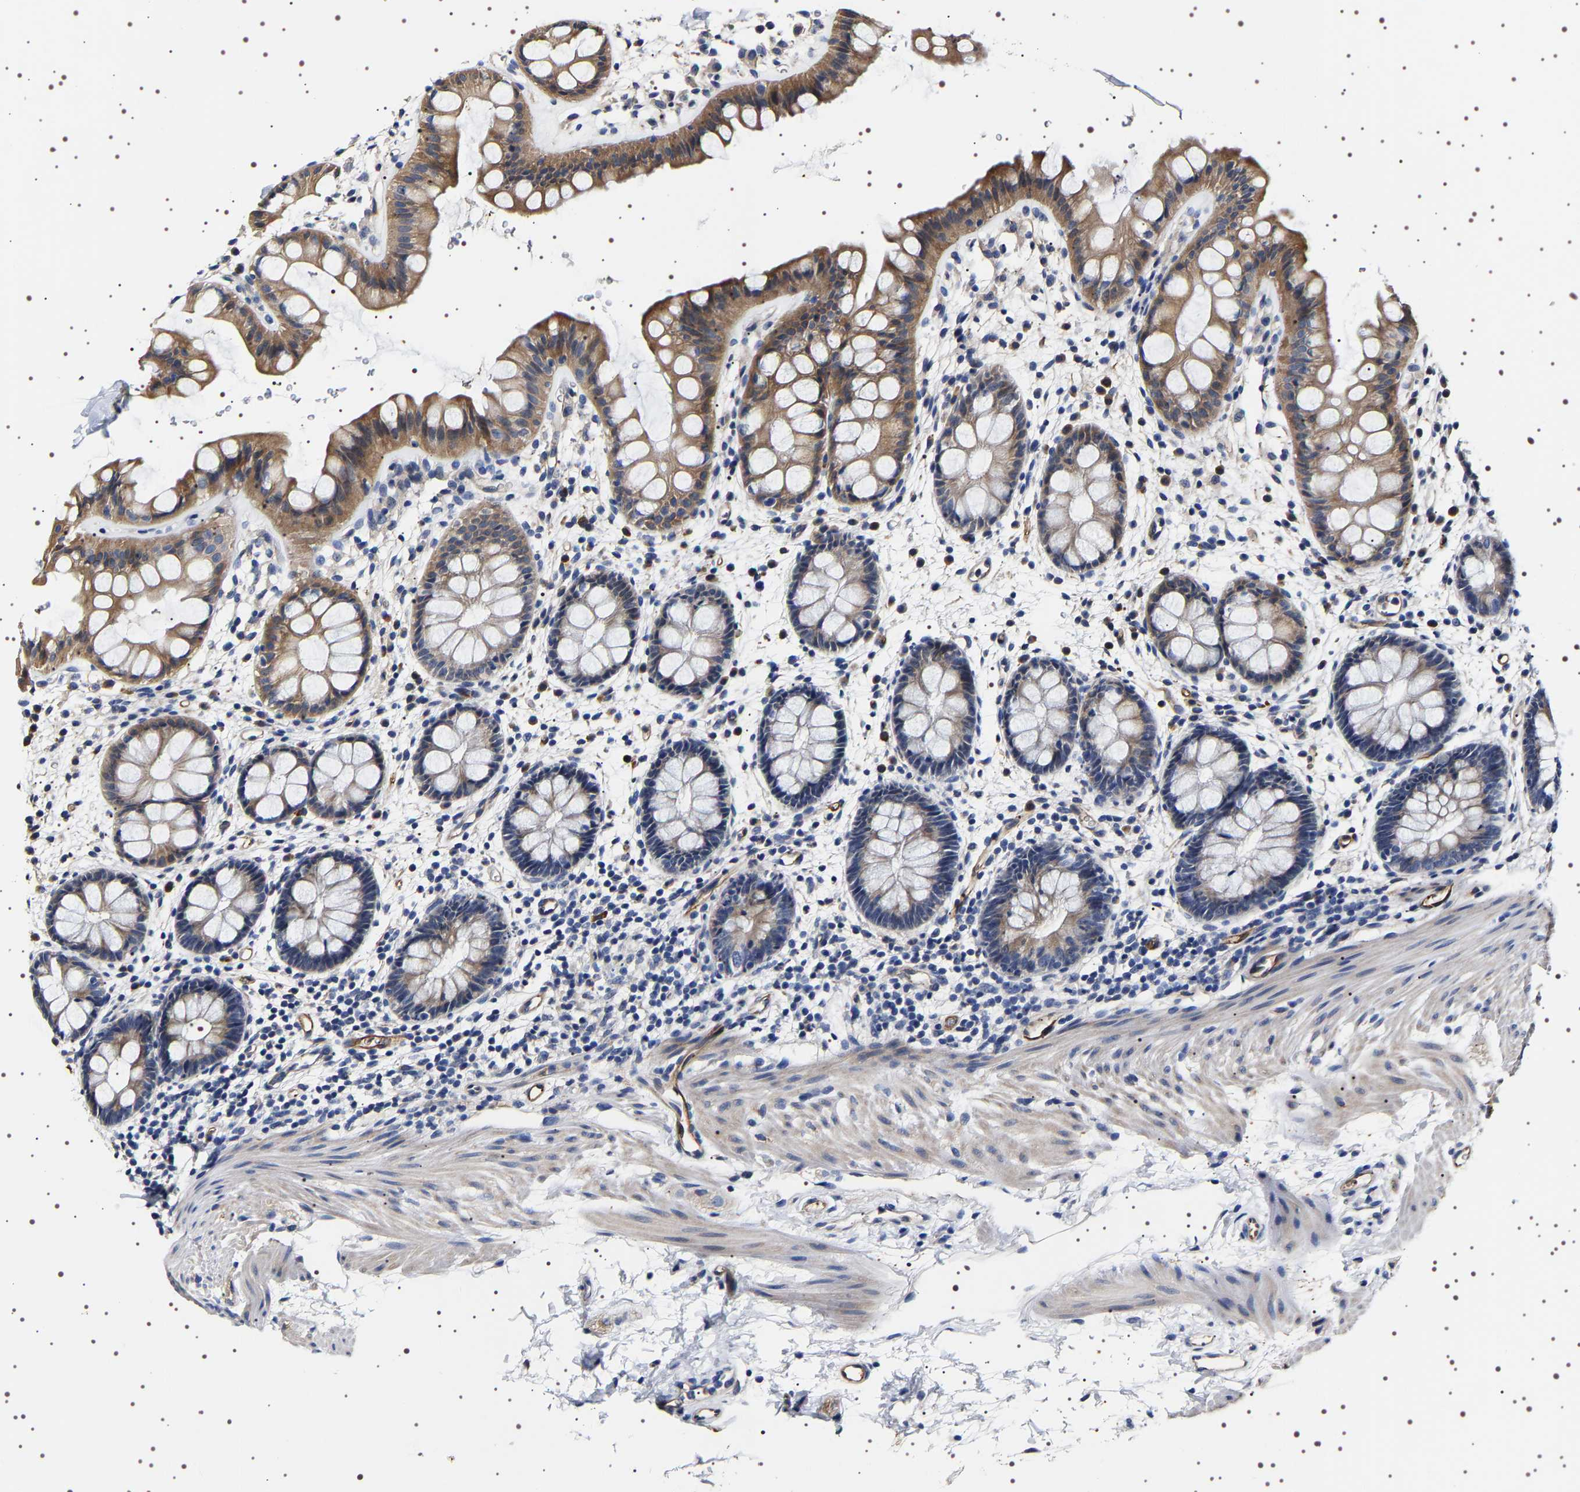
{"staining": {"intensity": "moderate", "quantity": "25%-75%", "location": "cytoplasmic/membranous"}, "tissue": "rectum", "cell_type": "Glandular cells", "image_type": "normal", "snomed": [{"axis": "morphology", "description": "Normal tissue, NOS"}, {"axis": "topography", "description": "Rectum"}], "caption": "Rectum stained for a protein (brown) displays moderate cytoplasmic/membranous positive staining in about 25%-75% of glandular cells.", "gene": "ALPL", "patient": {"sex": "female", "age": 24}}